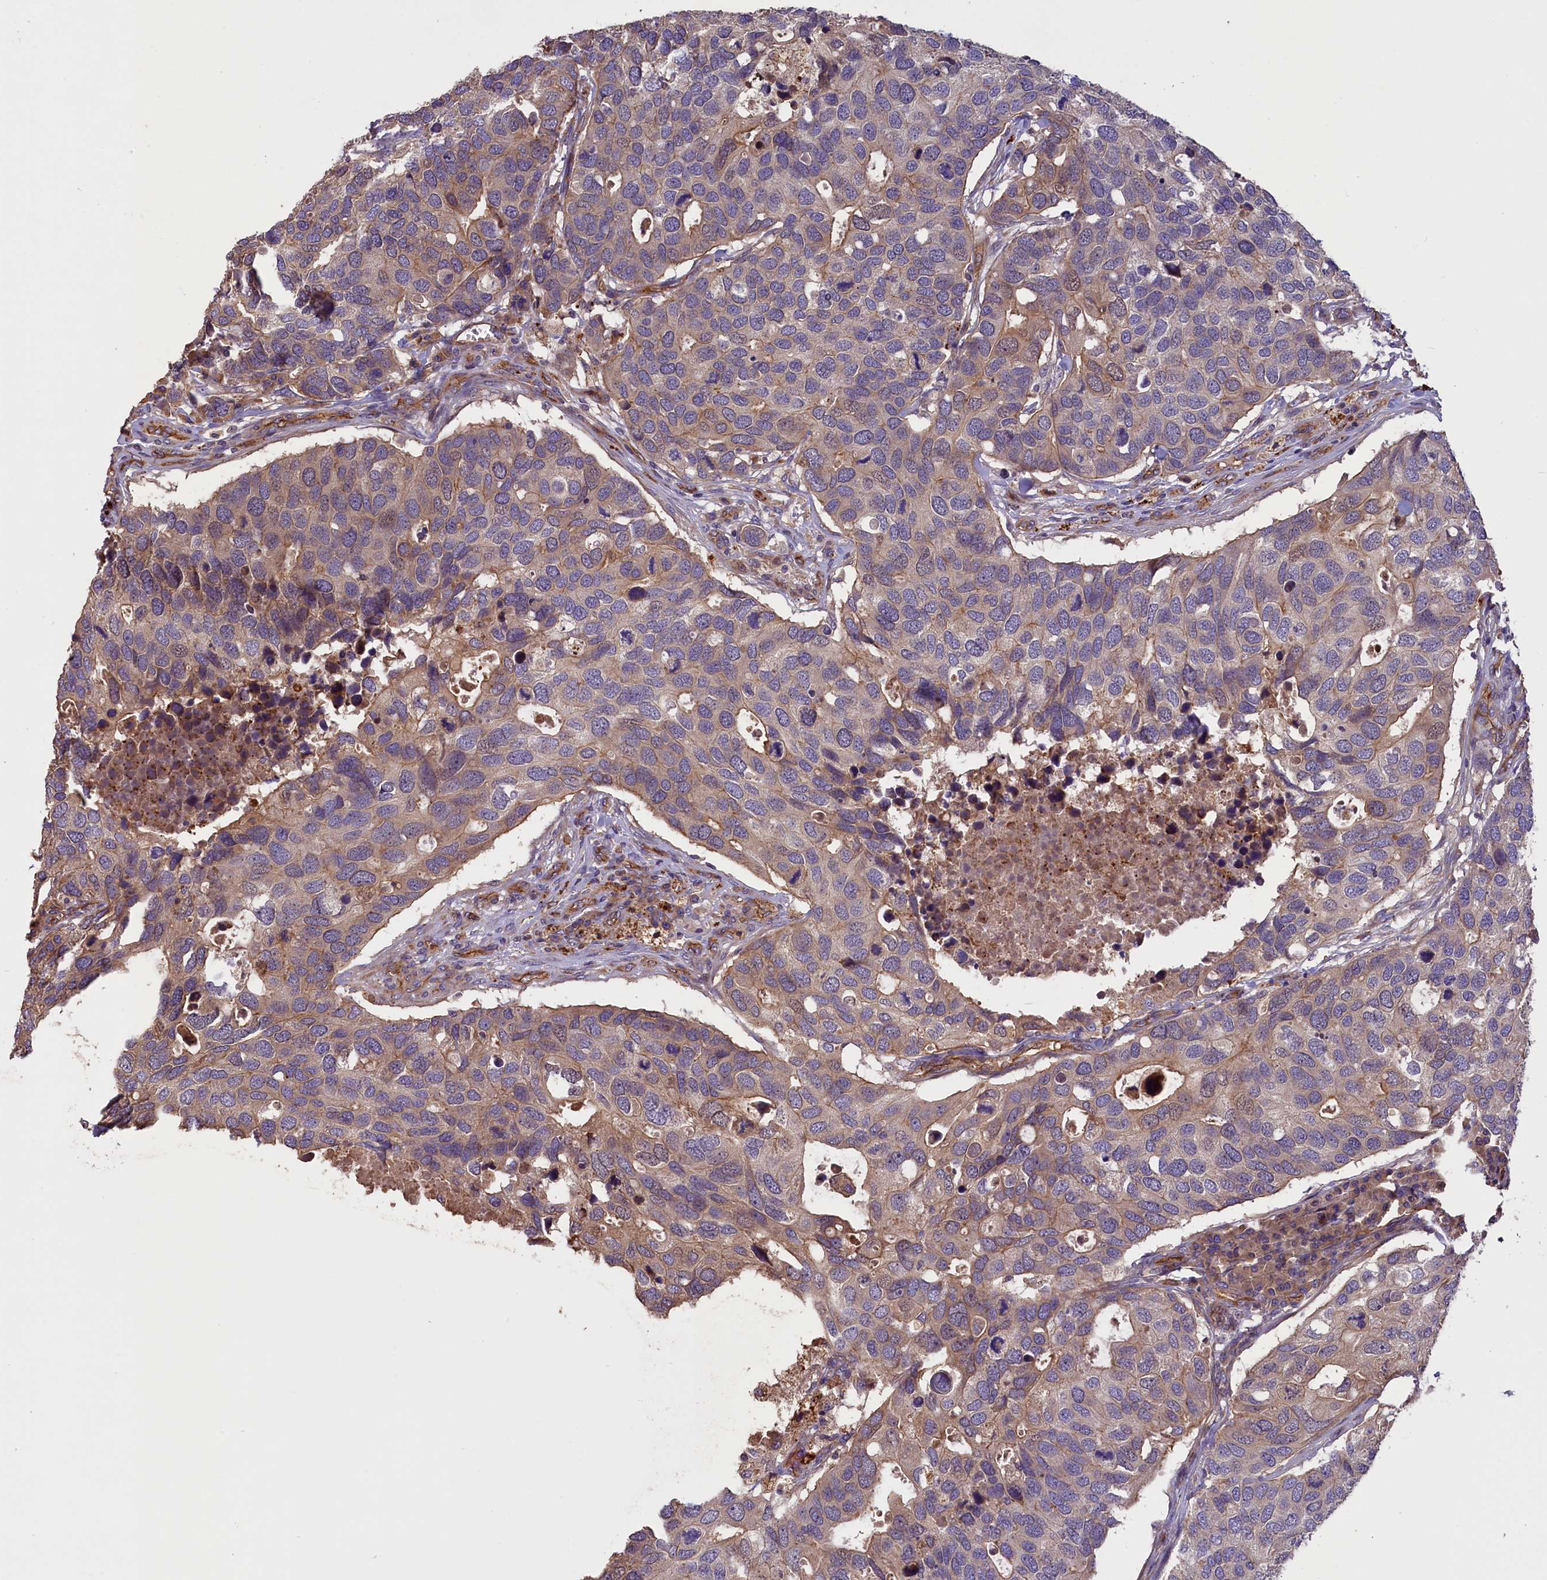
{"staining": {"intensity": "weak", "quantity": "25%-75%", "location": "cytoplasmic/membranous"}, "tissue": "breast cancer", "cell_type": "Tumor cells", "image_type": "cancer", "snomed": [{"axis": "morphology", "description": "Duct carcinoma"}, {"axis": "topography", "description": "Breast"}], "caption": "Protein analysis of breast cancer tissue exhibits weak cytoplasmic/membranous expression in approximately 25%-75% of tumor cells.", "gene": "ERMARD", "patient": {"sex": "female", "age": 83}}